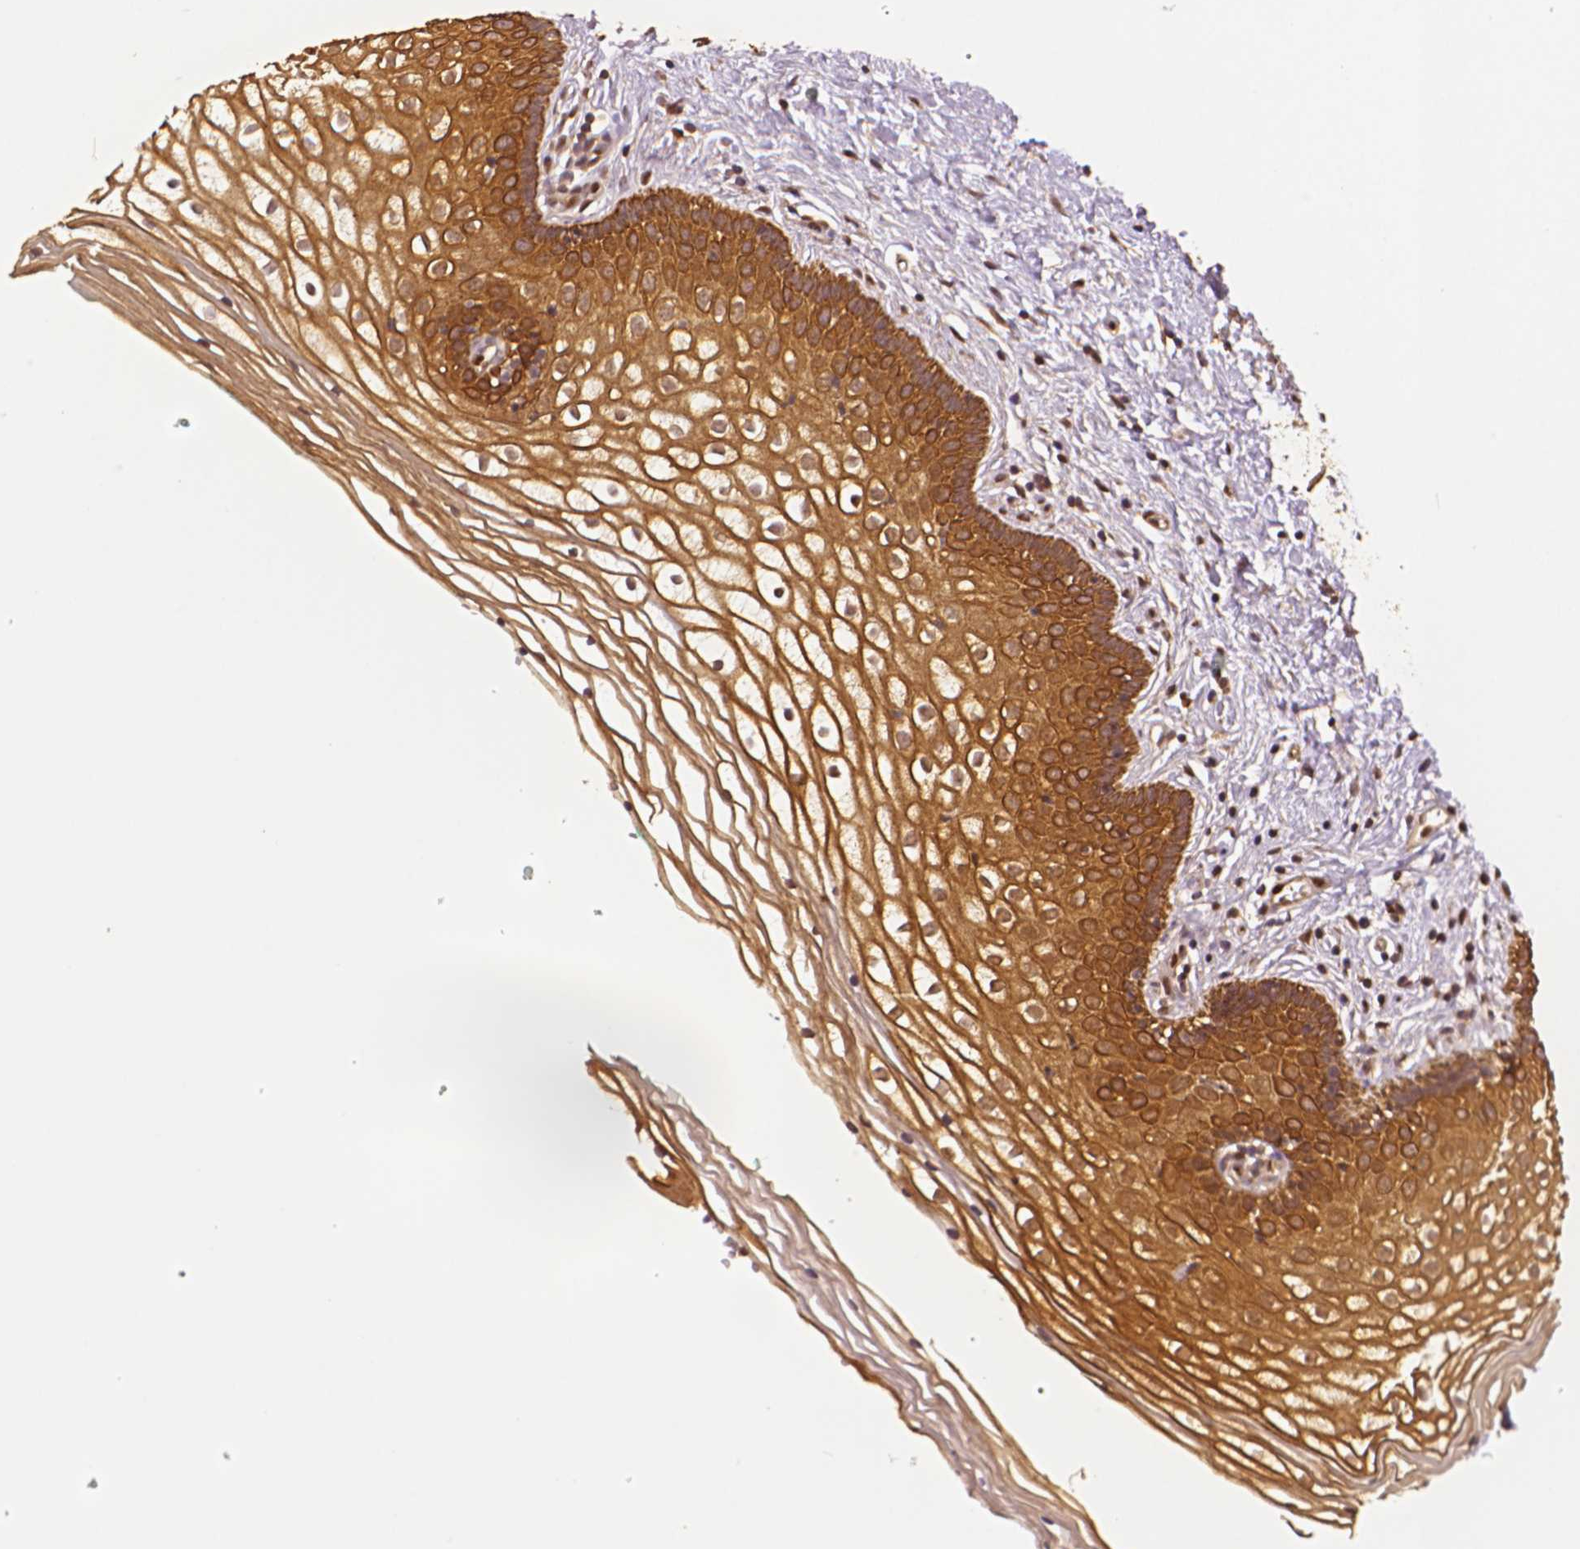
{"staining": {"intensity": "moderate", "quantity": ">75%", "location": "cytoplasmic/membranous"}, "tissue": "vagina", "cell_type": "Squamous epithelial cells", "image_type": "normal", "snomed": [{"axis": "morphology", "description": "Normal tissue, NOS"}, {"axis": "topography", "description": "Vagina"}], "caption": "Human vagina stained with a brown dye shows moderate cytoplasmic/membranous positive staining in approximately >75% of squamous epithelial cells.", "gene": "STAT3", "patient": {"sex": "female", "age": 36}}